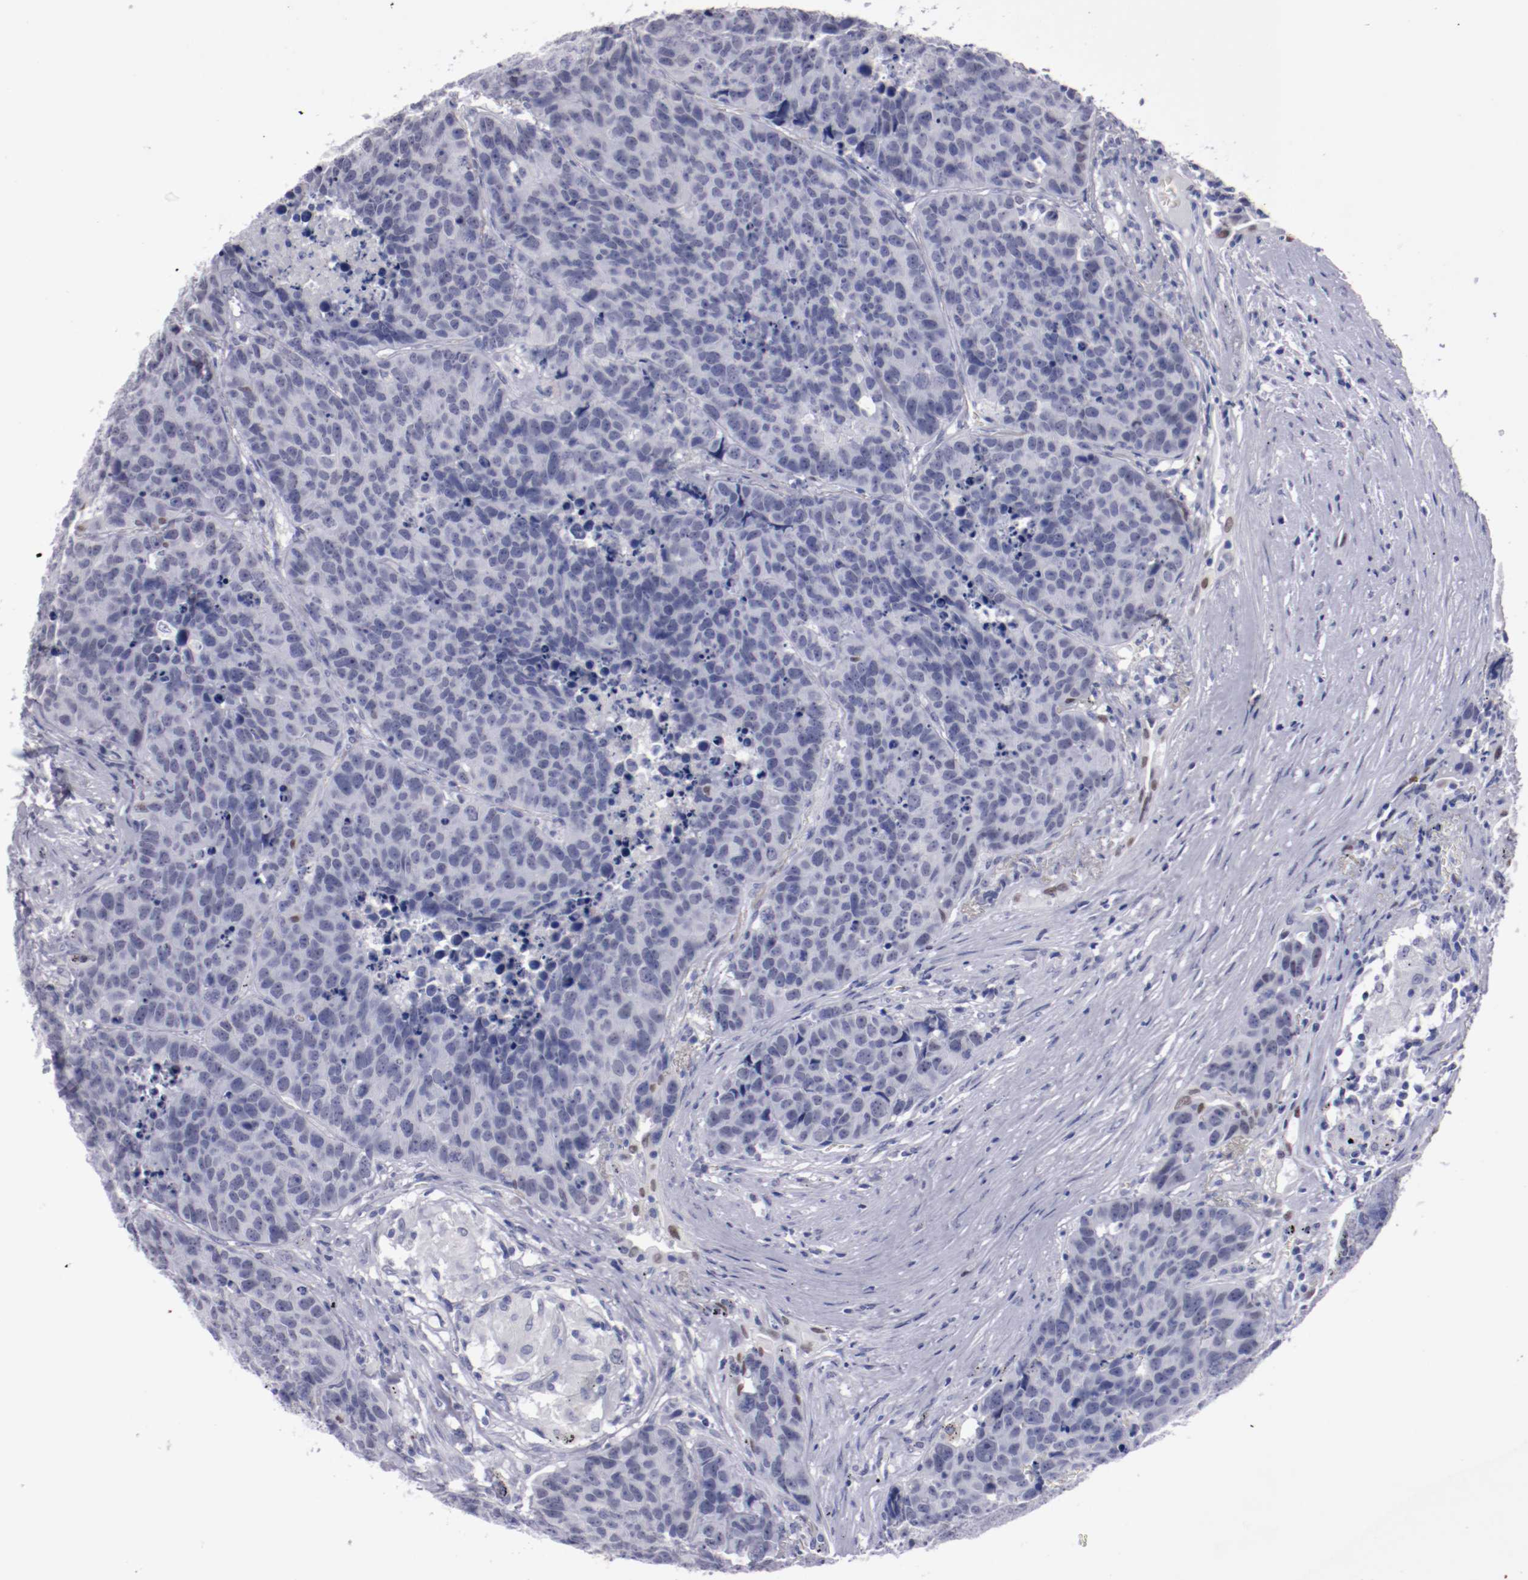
{"staining": {"intensity": "negative", "quantity": "none", "location": "none"}, "tissue": "carcinoid", "cell_type": "Tumor cells", "image_type": "cancer", "snomed": [{"axis": "morphology", "description": "Carcinoid, malignant, NOS"}, {"axis": "topography", "description": "Lung"}], "caption": "Immunohistochemistry (IHC) image of neoplastic tissue: carcinoid stained with DAB (3,3'-diaminobenzidine) displays no significant protein positivity in tumor cells.", "gene": "HNF1B", "patient": {"sex": "male", "age": 60}}